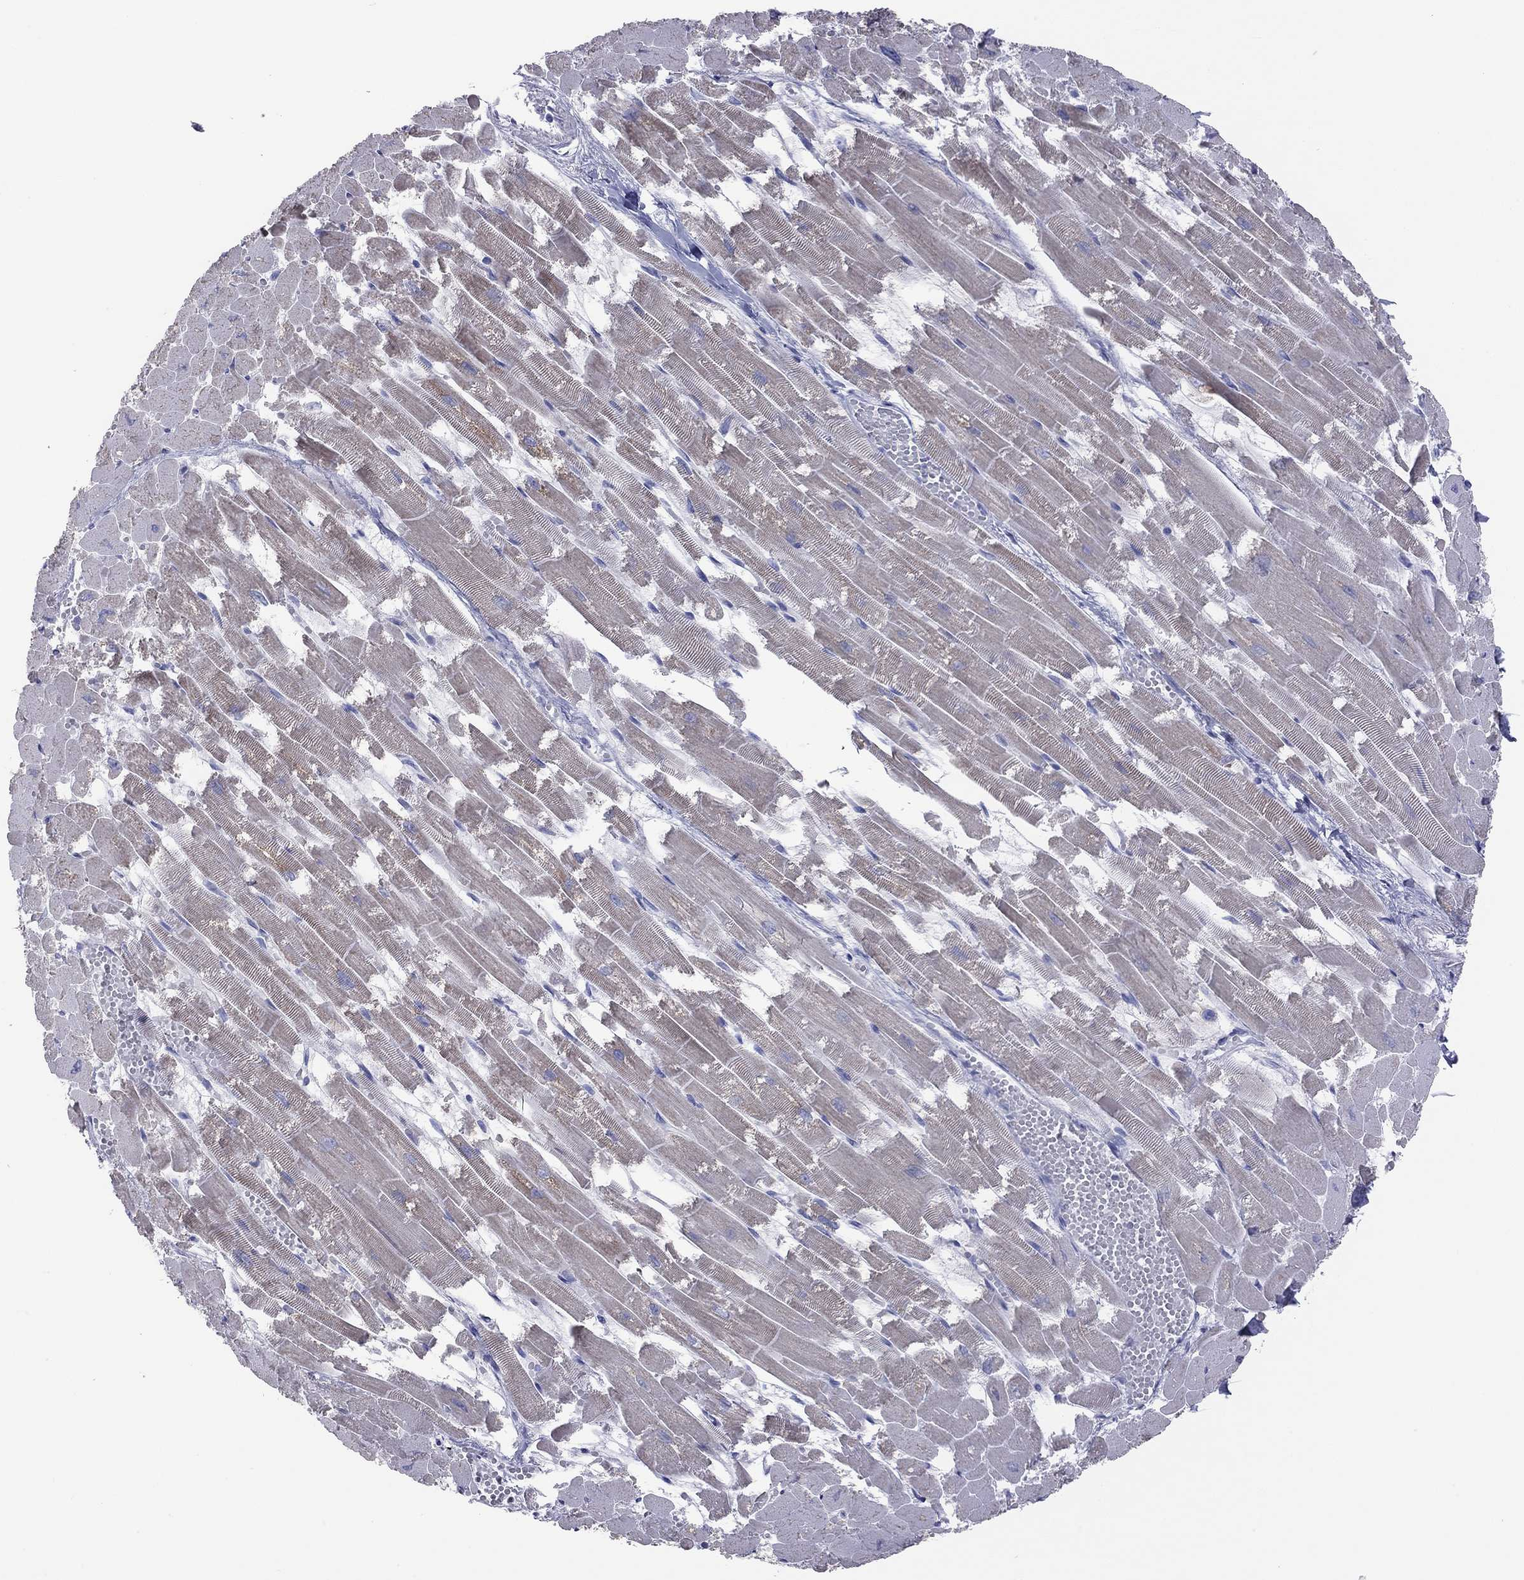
{"staining": {"intensity": "negative", "quantity": "none", "location": "none"}, "tissue": "heart muscle", "cell_type": "Cardiomyocytes", "image_type": "normal", "snomed": [{"axis": "morphology", "description": "Normal tissue, NOS"}, {"axis": "topography", "description": "Heart"}], "caption": "An immunohistochemistry photomicrograph of normal heart muscle is shown. There is no staining in cardiomyocytes of heart muscle.", "gene": "VSIG10", "patient": {"sex": "female", "age": 52}}